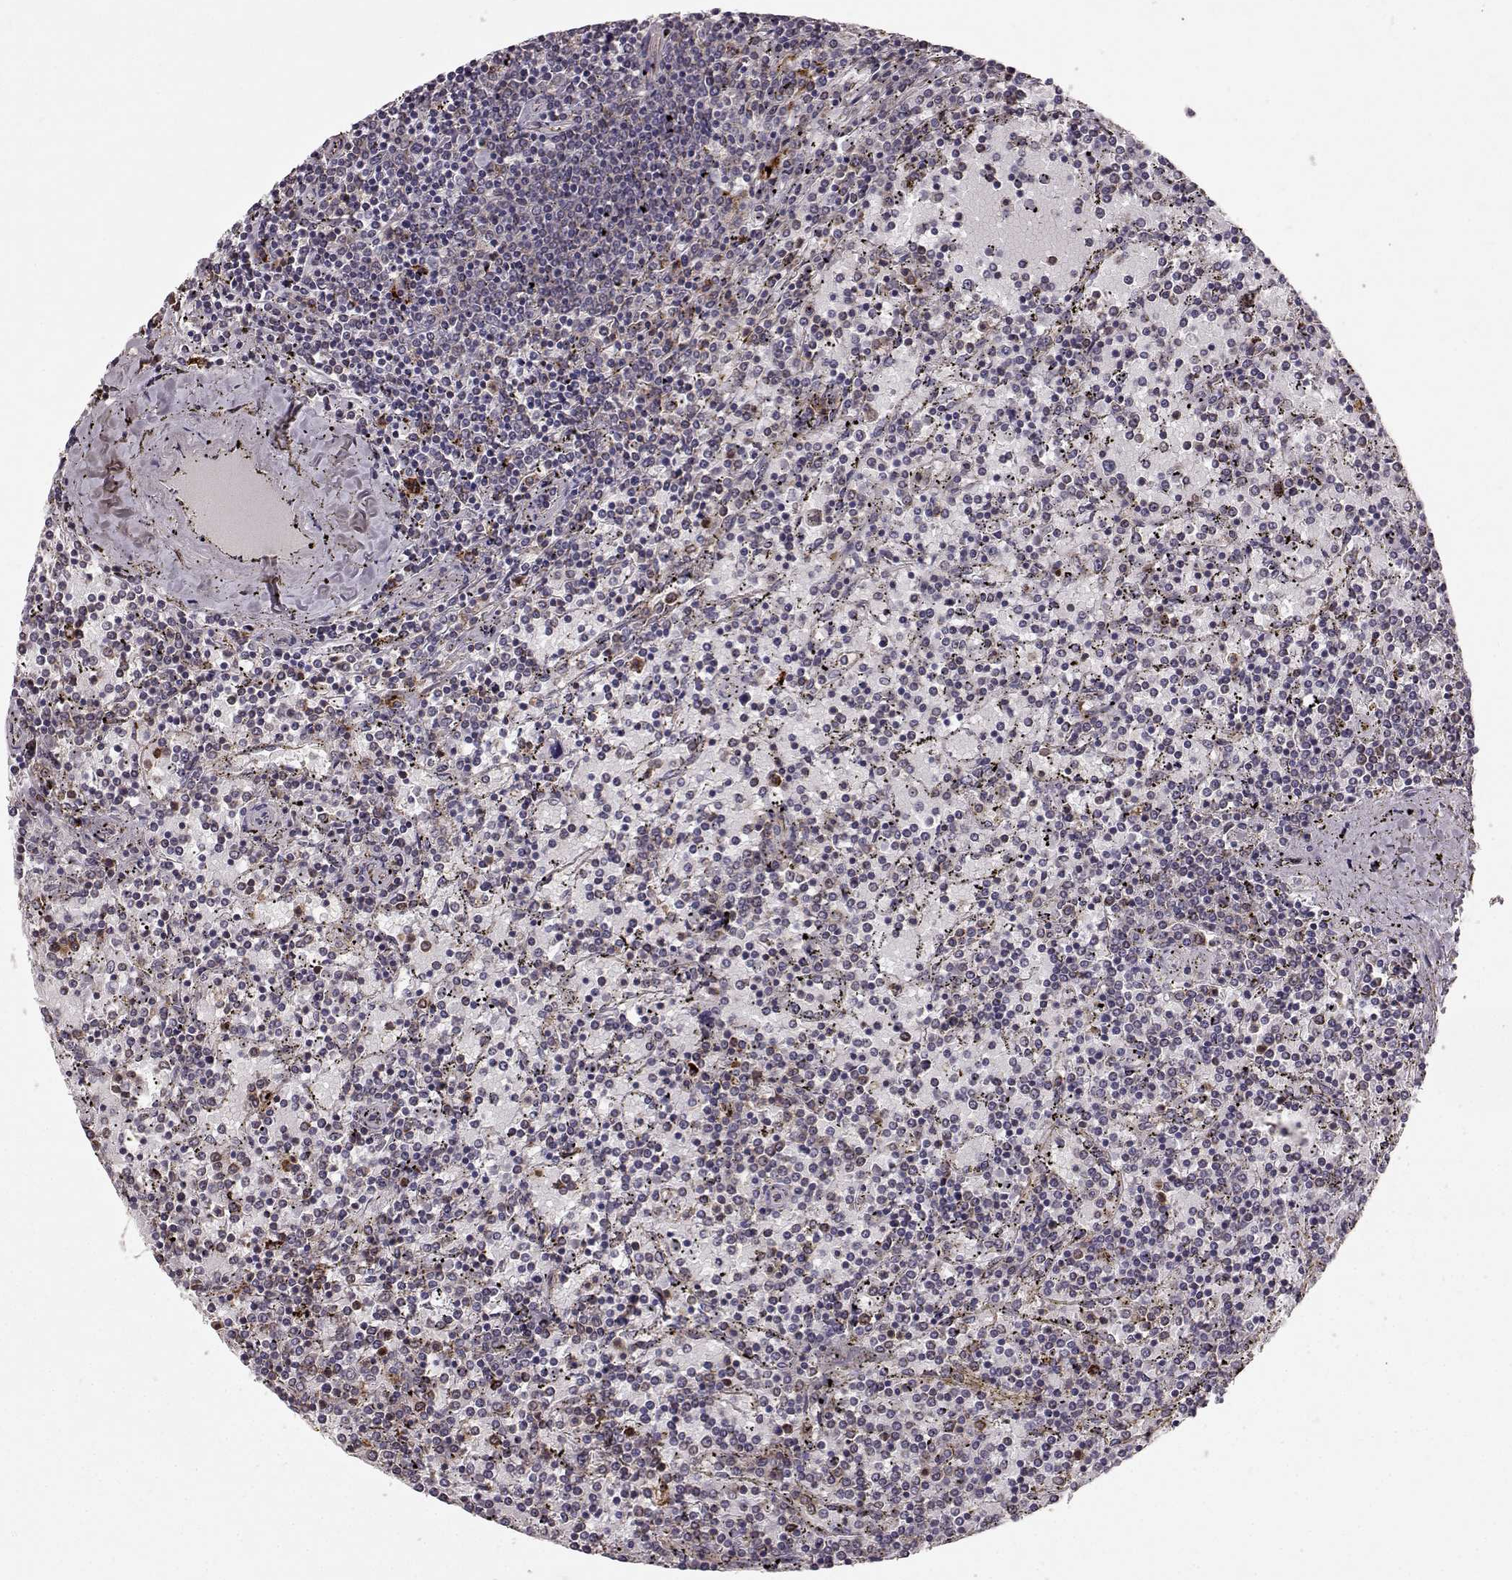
{"staining": {"intensity": "weak", "quantity": "<25%", "location": "cytoplasmic/membranous"}, "tissue": "lymphoma", "cell_type": "Tumor cells", "image_type": "cancer", "snomed": [{"axis": "morphology", "description": "Malignant lymphoma, non-Hodgkin's type, Low grade"}, {"axis": "topography", "description": "Spleen"}], "caption": "High power microscopy image of an immunohistochemistry micrograph of lymphoma, revealing no significant staining in tumor cells.", "gene": "CCNF", "patient": {"sex": "female", "age": 77}}